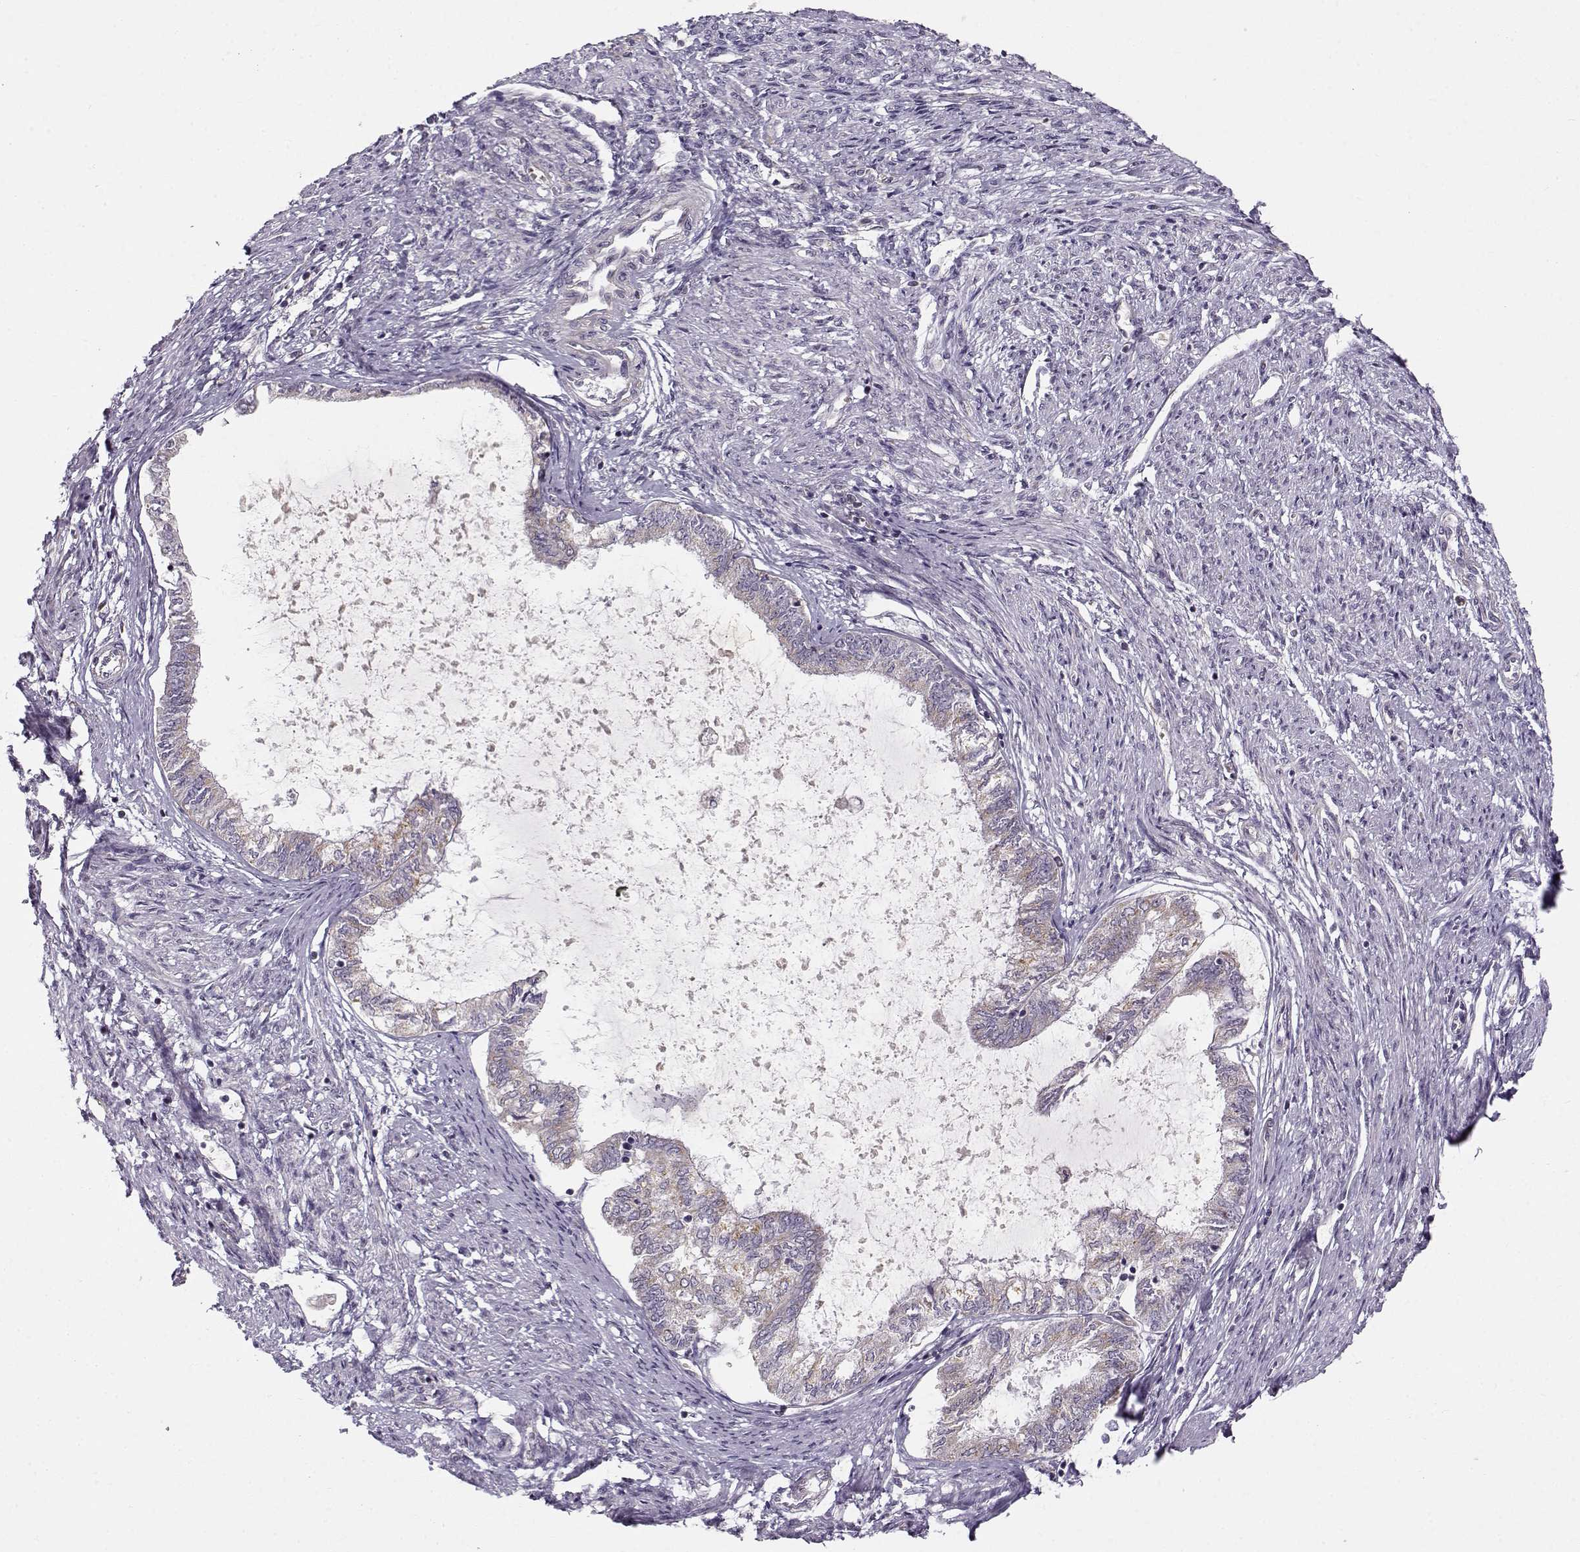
{"staining": {"intensity": "weak", "quantity": ">75%", "location": "cytoplasmic/membranous"}, "tissue": "endometrial cancer", "cell_type": "Tumor cells", "image_type": "cancer", "snomed": [{"axis": "morphology", "description": "Adenocarcinoma, NOS"}, {"axis": "topography", "description": "Endometrium"}], "caption": "Immunohistochemistry (IHC) photomicrograph of human endometrial cancer stained for a protein (brown), which shows low levels of weak cytoplasmic/membranous expression in approximately >75% of tumor cells.", "gene": "SLC4A5", "patient": {"sex": "female", "age": 86}}